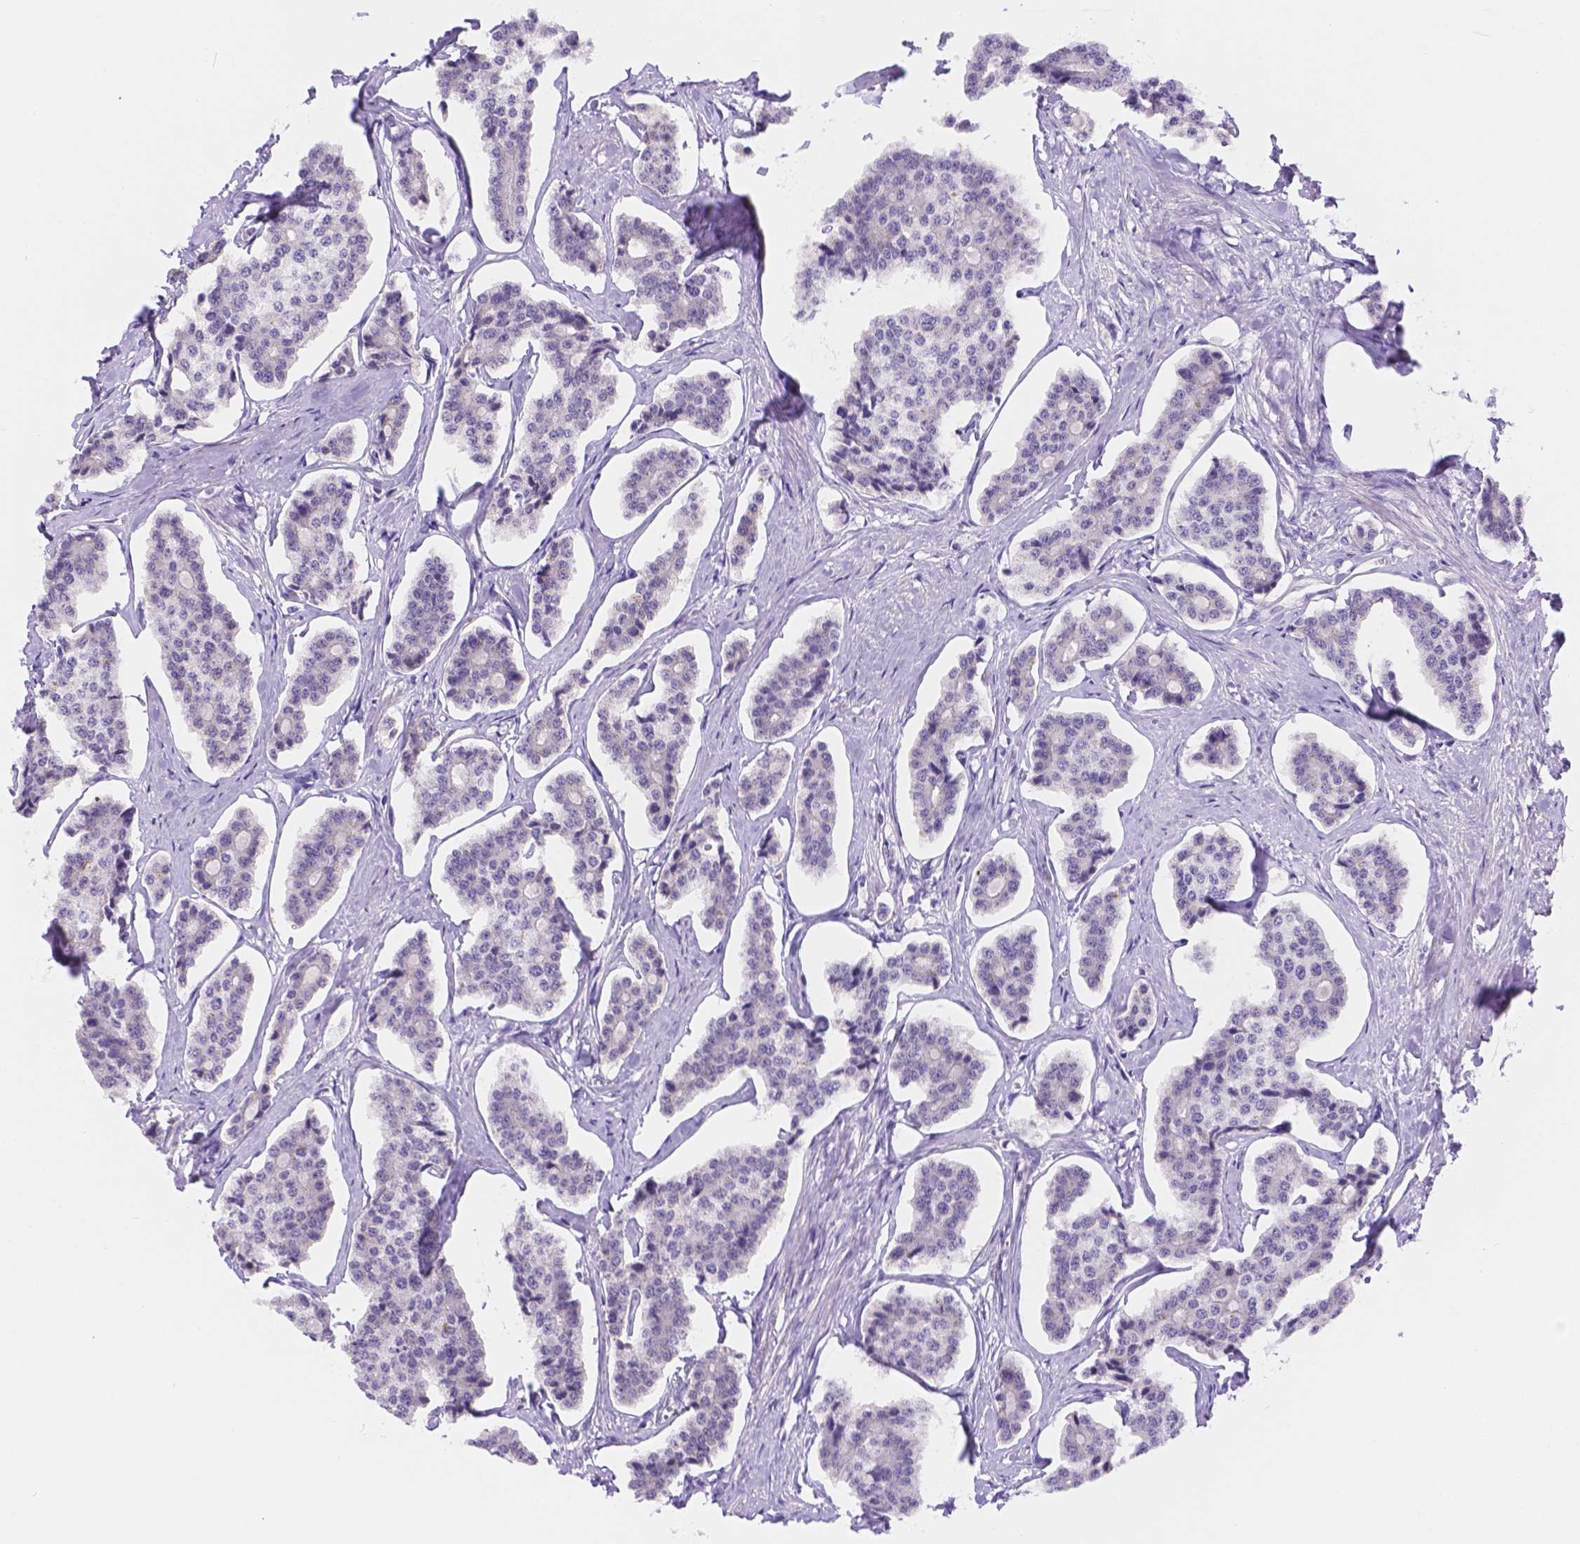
{"staining": {"intensity": "negative", "quantity": "none", "location": "none"}, "tissue": "carcinoid", "cell_type": "Tumor cells", "image_type": "cancer", "snomed": [{"axis": "morphology", "description": "Carcinoid, malignant, NOS"}, {"axis": "topography", "description": "Small intestine"}], "caption": "Tumor cells are negative for protein expression in human carcinoid.", "gene": "NXPE2", "patient": {"sex": "female", "age": 65}}